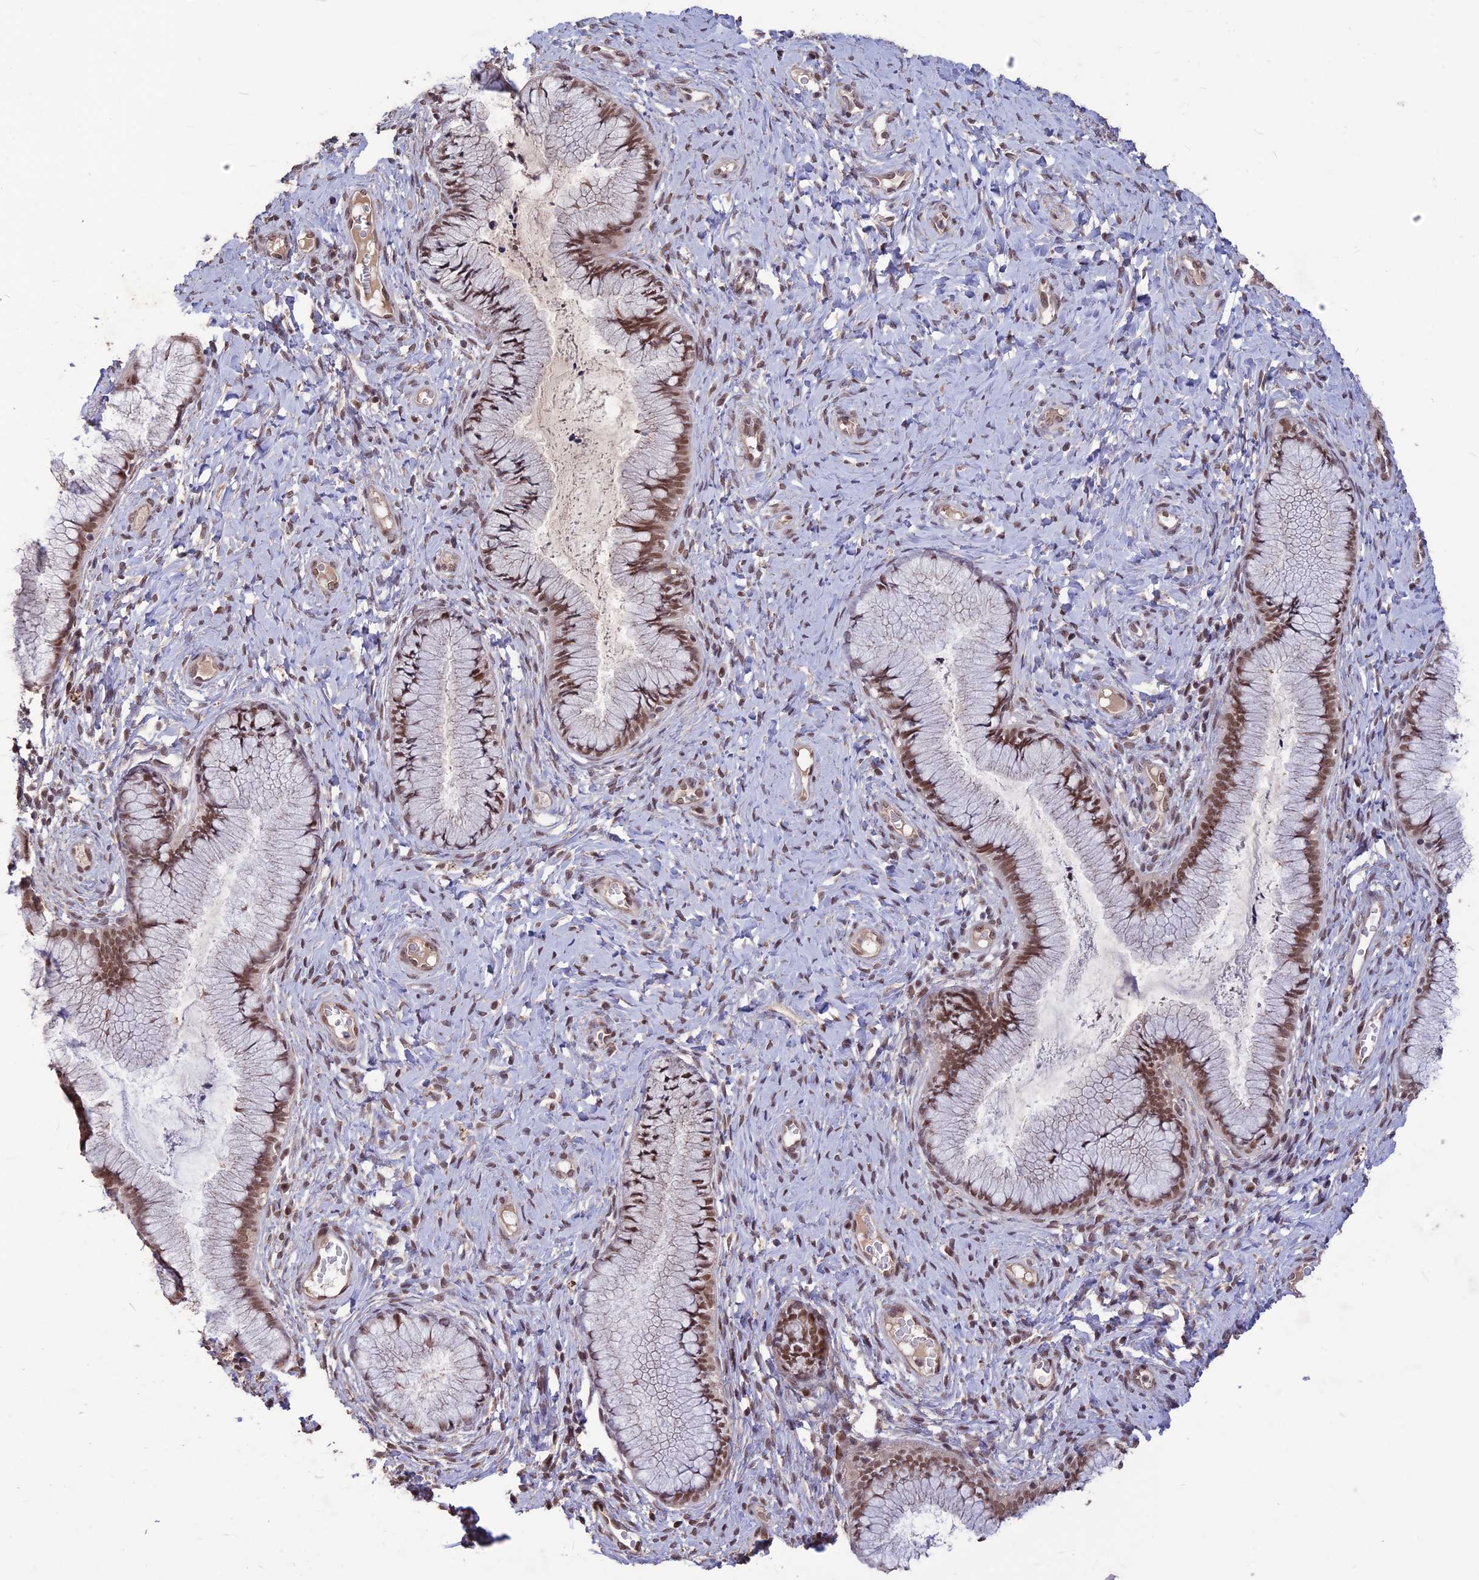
{"staining": {"intensity": "moderate", "quantity": ">75%", "location": "nuclear"}, "tissue": "cervix", "cell_type": "Glandular cells", "image_type": "normal", "snomed": [{"axis": "morphology", "description": "Normal tissue, NOS"}, {"axis": "topography", "description": "Cervix"}], "caption": "Cervix stained with immunohistochemistry (IHC) demonstrates moderate nuclear expression in about >75% of glandular cells.", "gene": "DIS3", "patient": {"sex": "female", "age": 42}}